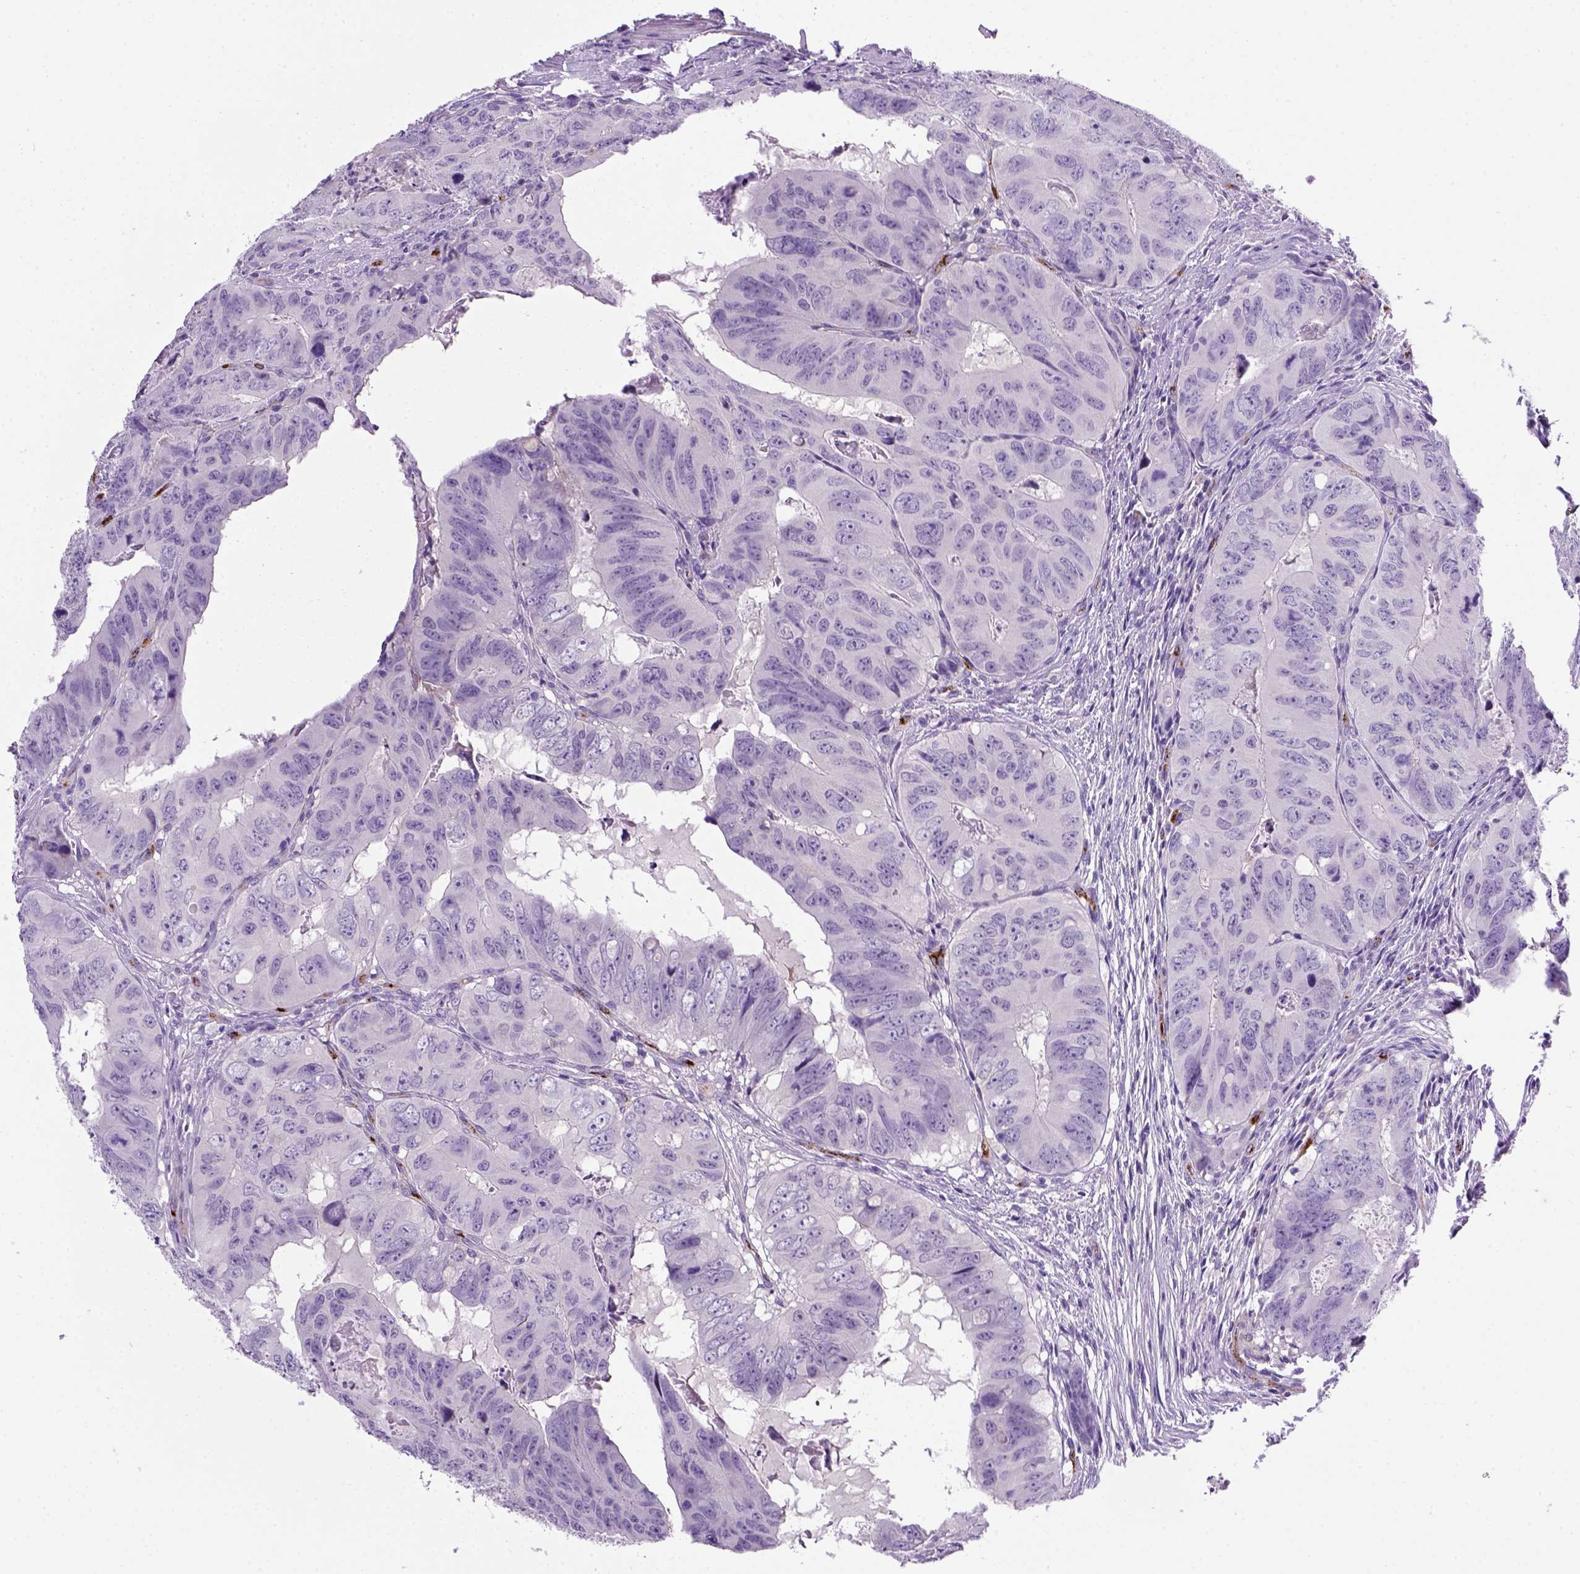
{"staining": {"intensity": "negative", "quantity": "none", "location": "none"}, "tissue": "colorectal cancer", "cell_type": "Tumor cells", "image_type": "cancer", "snomed": [{"axis": "morphology", "description": "Adenocarcinoma, NOS"}, {"axis": "topography", "description": "Colon"}], "caption": "Adenocarcinoma (colorectal) was stained to show a protein in brown. There is no significant positivity in tumor cells.", "gene": "VWF", "patient": {"sex": "male", "age": 79}}